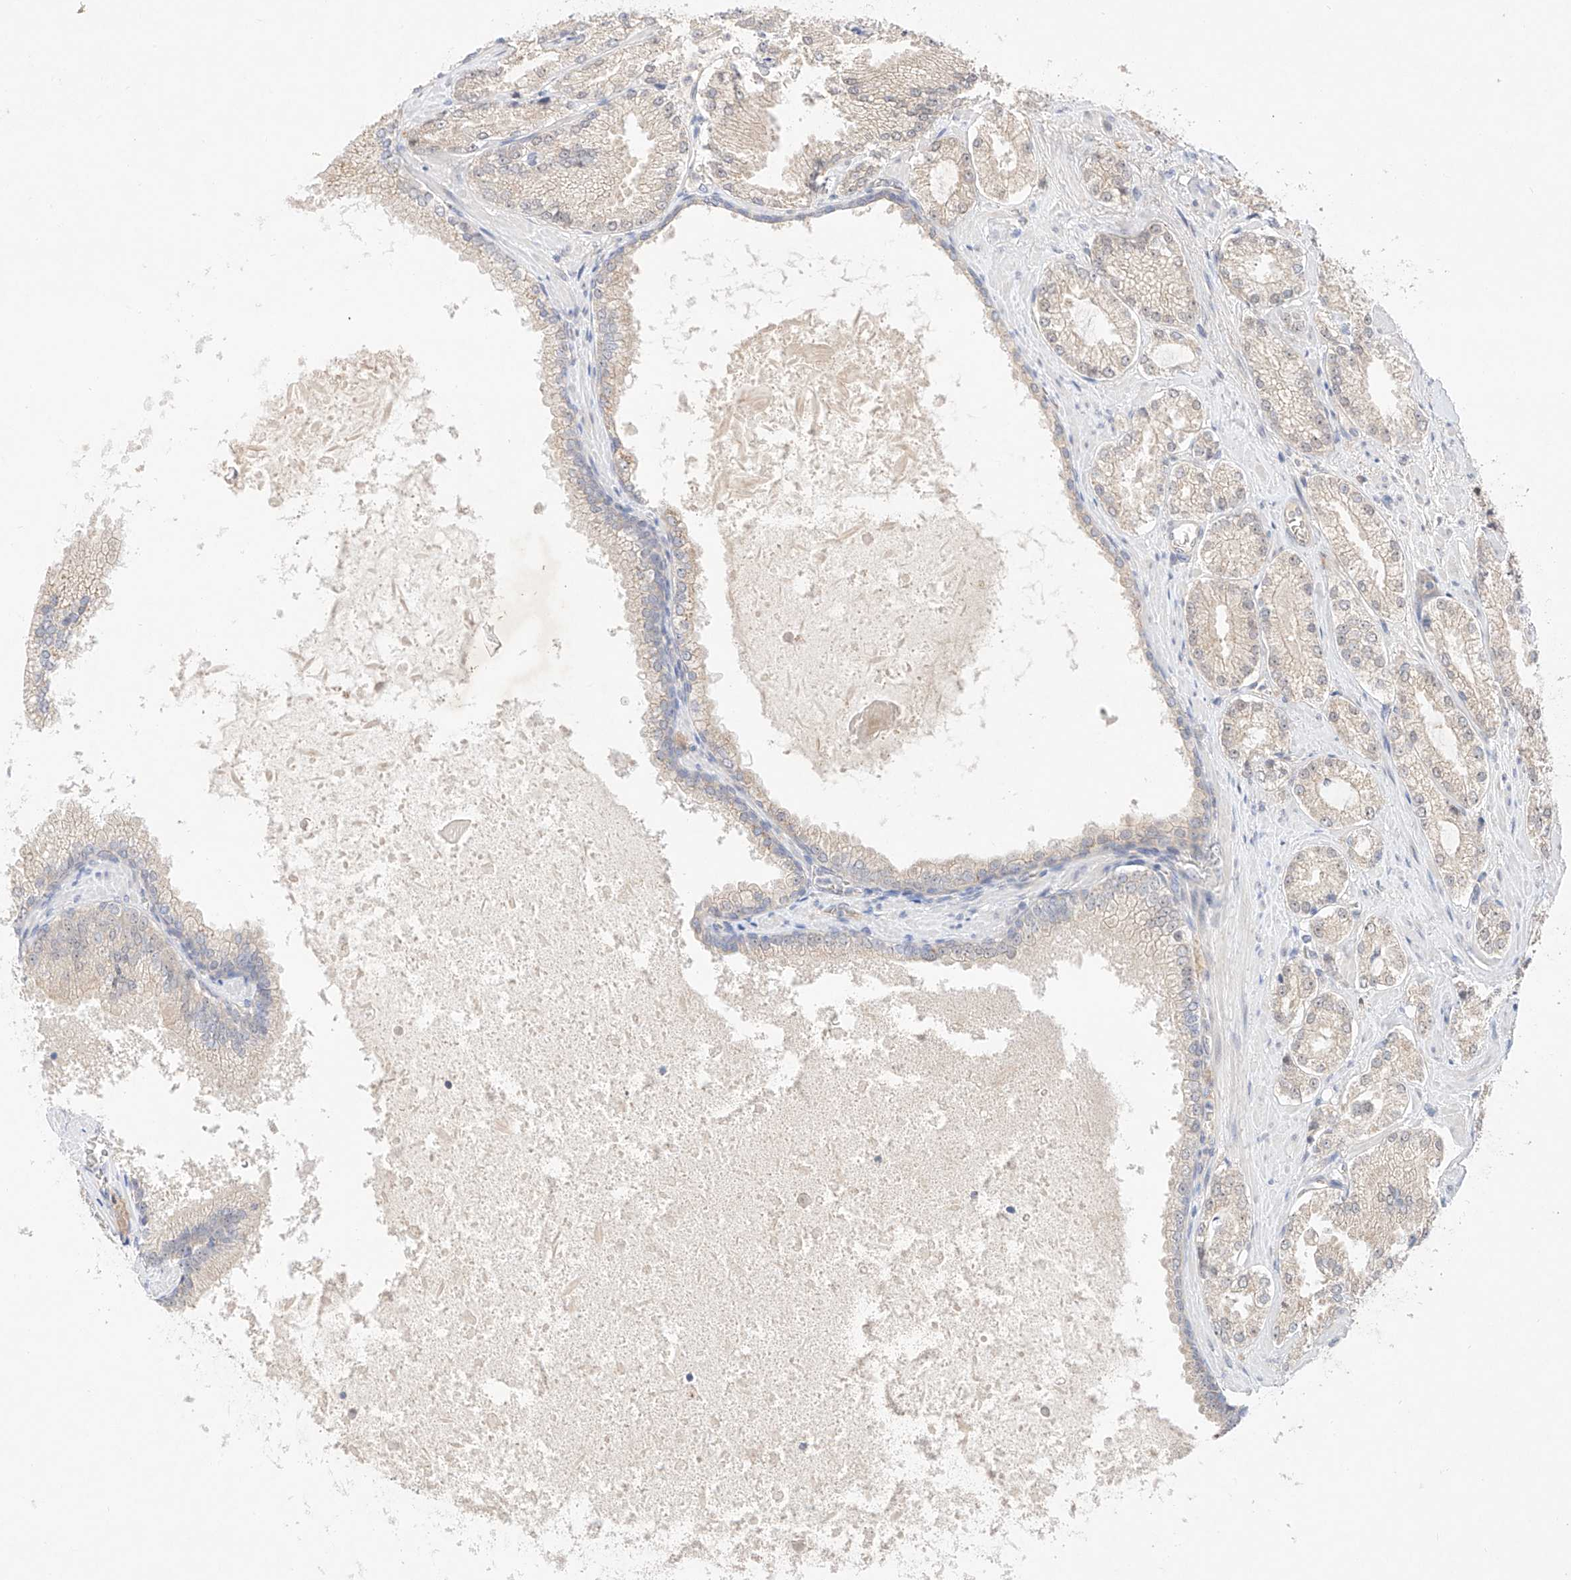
{"staining": {"intensity": "weak", "quantity": "<25%", "location": "cytoplasmic/membranous"}, "tissue": "prostate cancer", "cell_type": "Tumor cells", "image_type": "cancer", "snomed": [{"axis": "morphology", "description": "Adenocarcinoma, High grade"}, {"axis": "topography", "description": "Prostate"}], "caption": "High power microscopy histopathology image of an immunohistochemistry micrograph of prostate high-grade adenocarcinoma, revealing no significant staining in tumor cells.", "gene": "IL22RA2", "patient": {"sex": "male", "age": 73}}